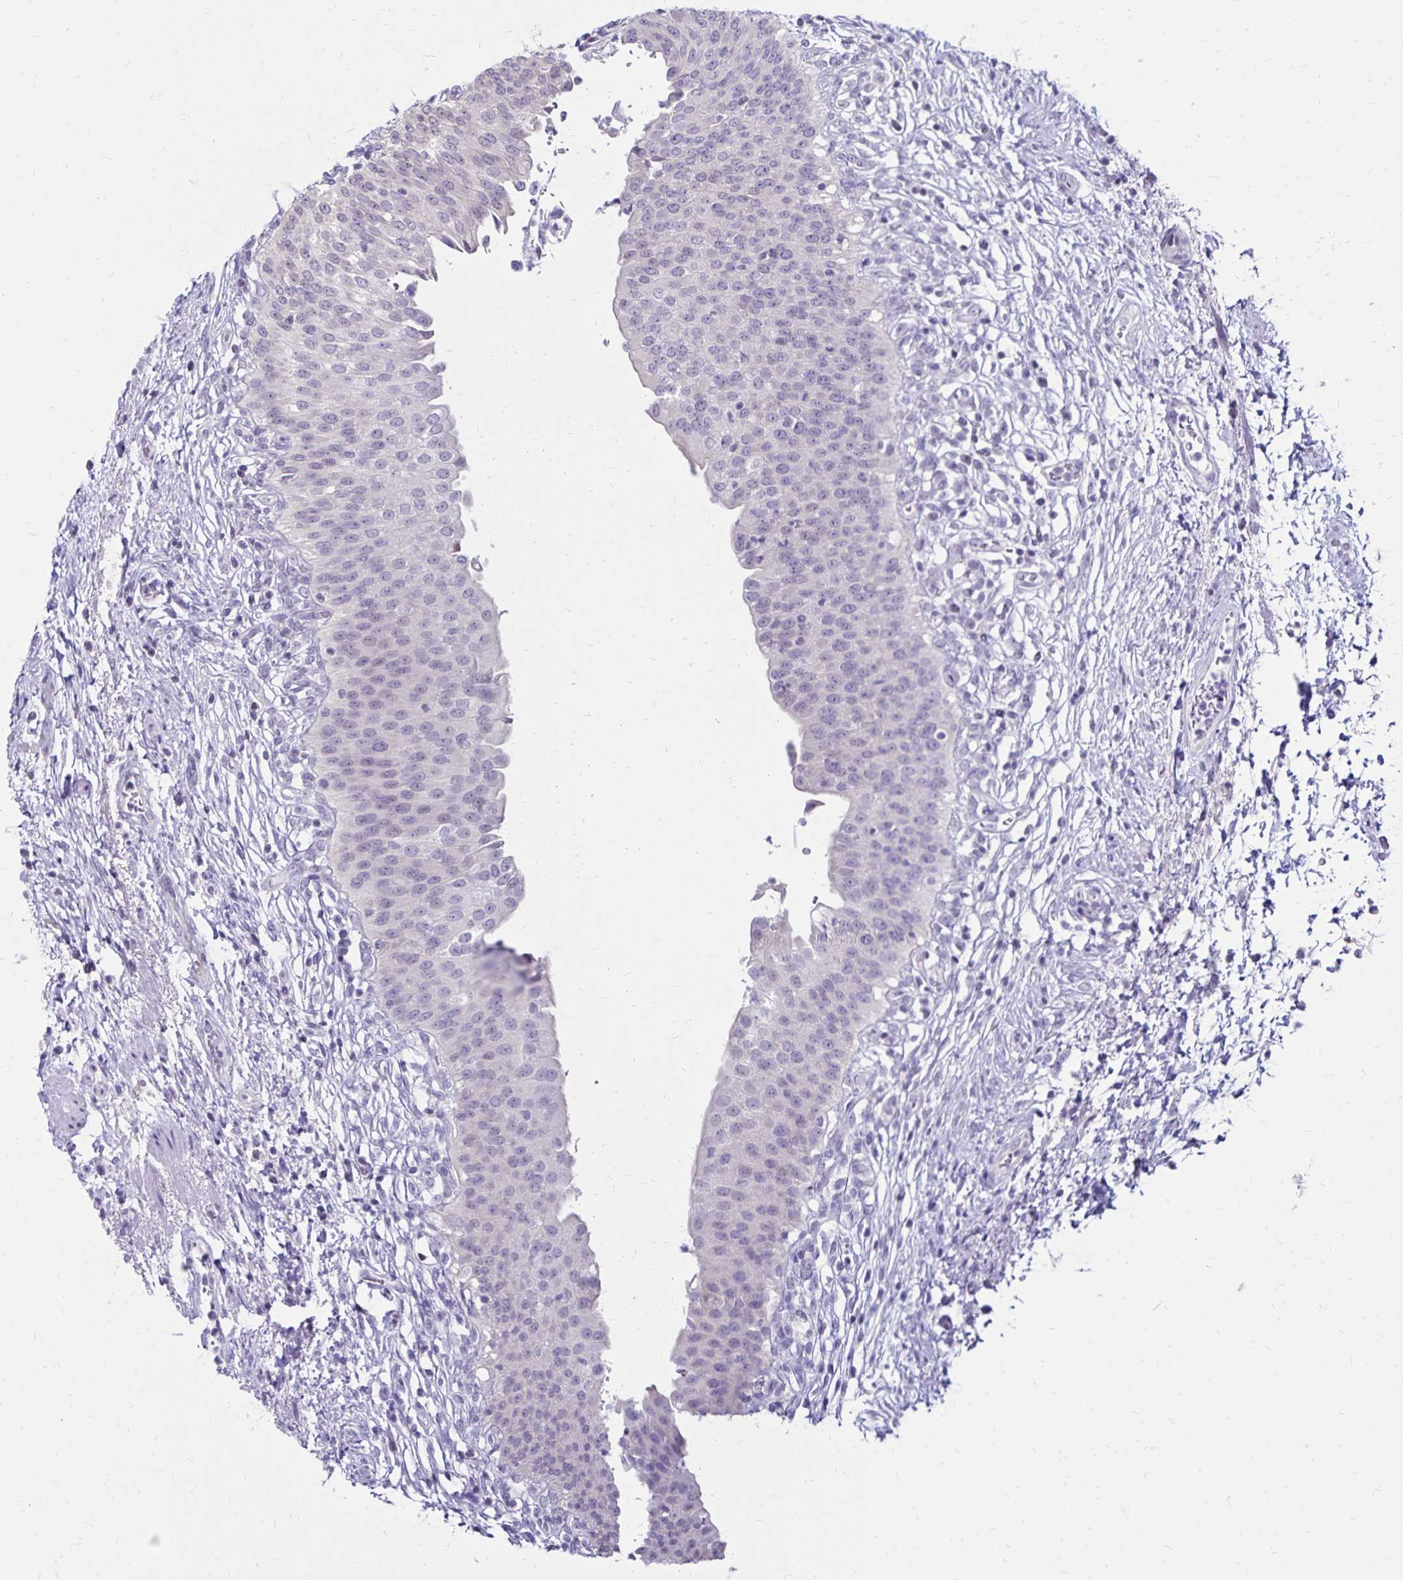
{"staining": {"intensity": "negative", "quantity": "none", "location": "none"}, "tissue": "urinary bladder", "cell_type": "Urothelial cells", "image_type": "normal", "snomed": [{"axis": "morphology", "description": "Normal tissue, NOS"}, {"axis": "topography", "description": "Urinary bladder"}, {"axis": "topography", "description": "Peripheral nerve tissue"}], "caption": "IHC of benign urinary bladder demonstrates no staining in urothelial cells.", "gene": "SH3GL3", "patient": {"sex": "female", "age": 60}}